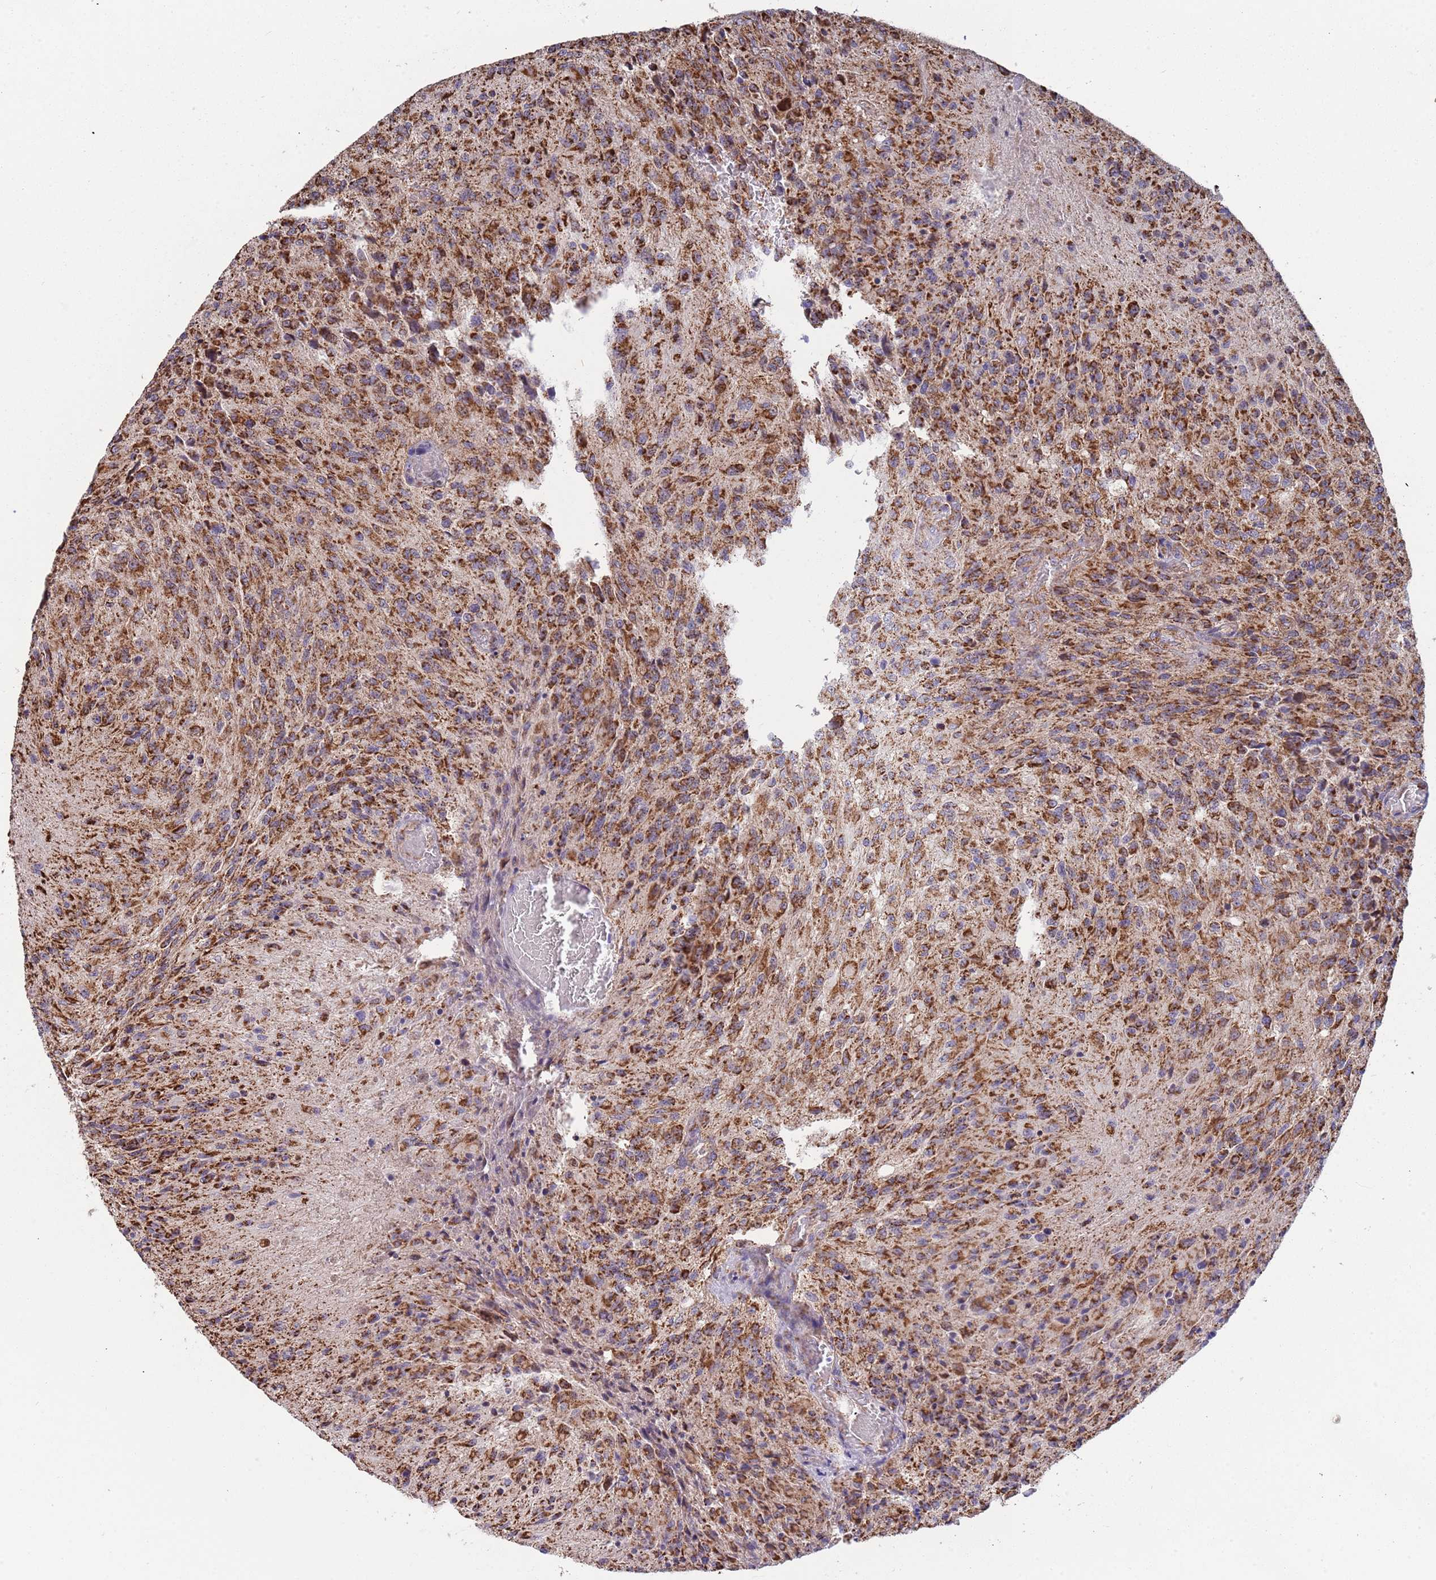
{"staining": {"intensity": "strong", "quantity": ">75%", "location": "cytoplasmic/membranous"}, "tissue": "glioma", "cell_type": "Tumor cells", "image_type": "cancer", "snomed": [{"axis": "morphology", "description": "Normal tissue, NOS"}, {"axis": "morphology", "description": "Glioma, malignant, High grade"}, {"axis": "topography", "description": "Cerebral cortex"}], "caption": "Immunohistochemical staining of human malignant glioma (high-grade) demonstrates high levels of strong cytoplasmic/membranous expression in approximately >75% of tumor cells.", "gene": "VPS16", "patient": {"sex": "male", "age": 56}}